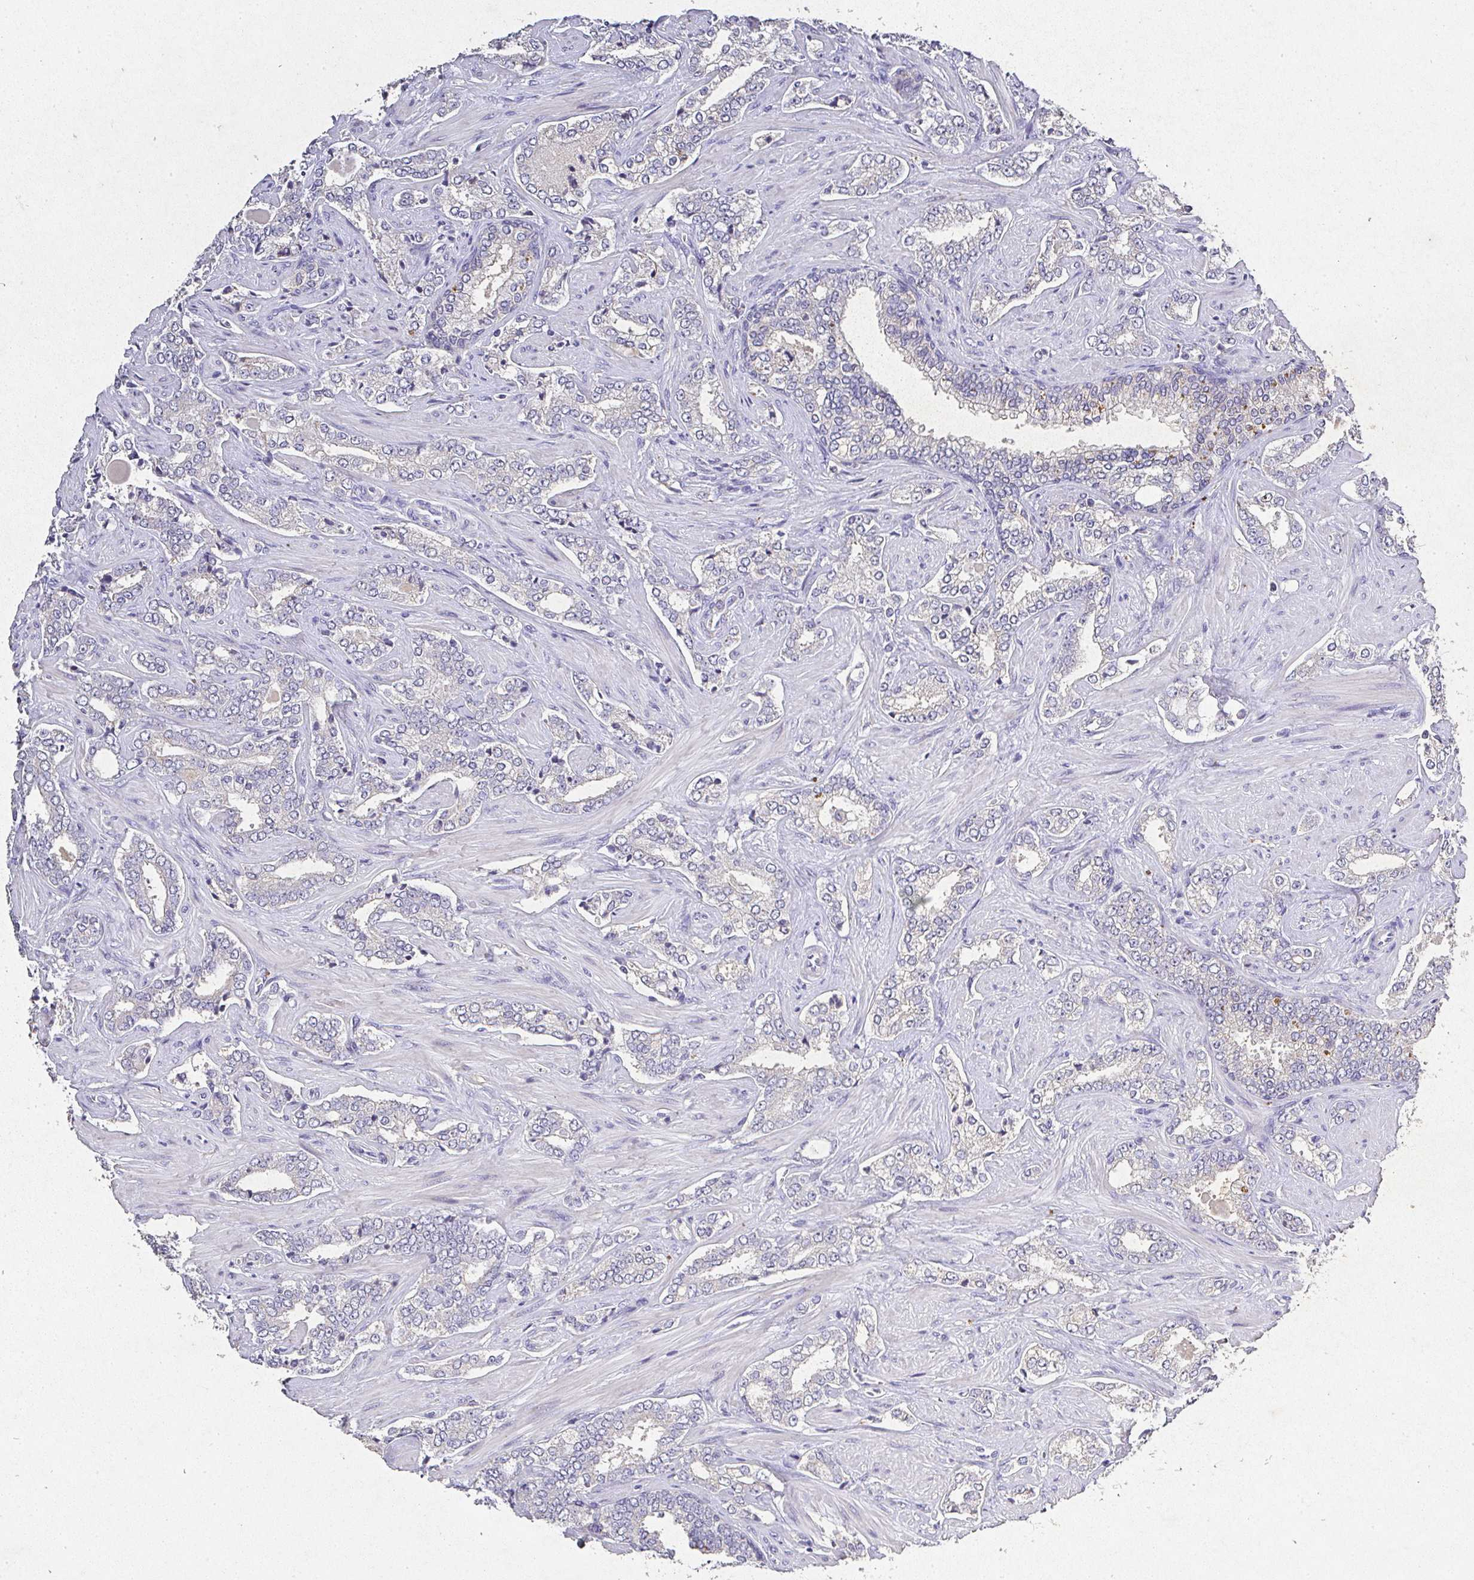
{"staining": {"intensity": "negative", "quantity": "none", "location": "none"}, "tissue": "prostate cancer", "cell_type": "Tumor cells", "image_type": "cancer", "snomed": [{"axis": "morphology", "description": "Adenocarcinoma, High grade"}, {"axis": "topography", "description": "Prostate"}], "caption": "A histopathology image of prostate adenocarcinoma (high-grade) stained for a protein demonstrates no brown staining in tumor cells.", "gene": "RPS2", "patient": {"sex": "male", "age": 60}}